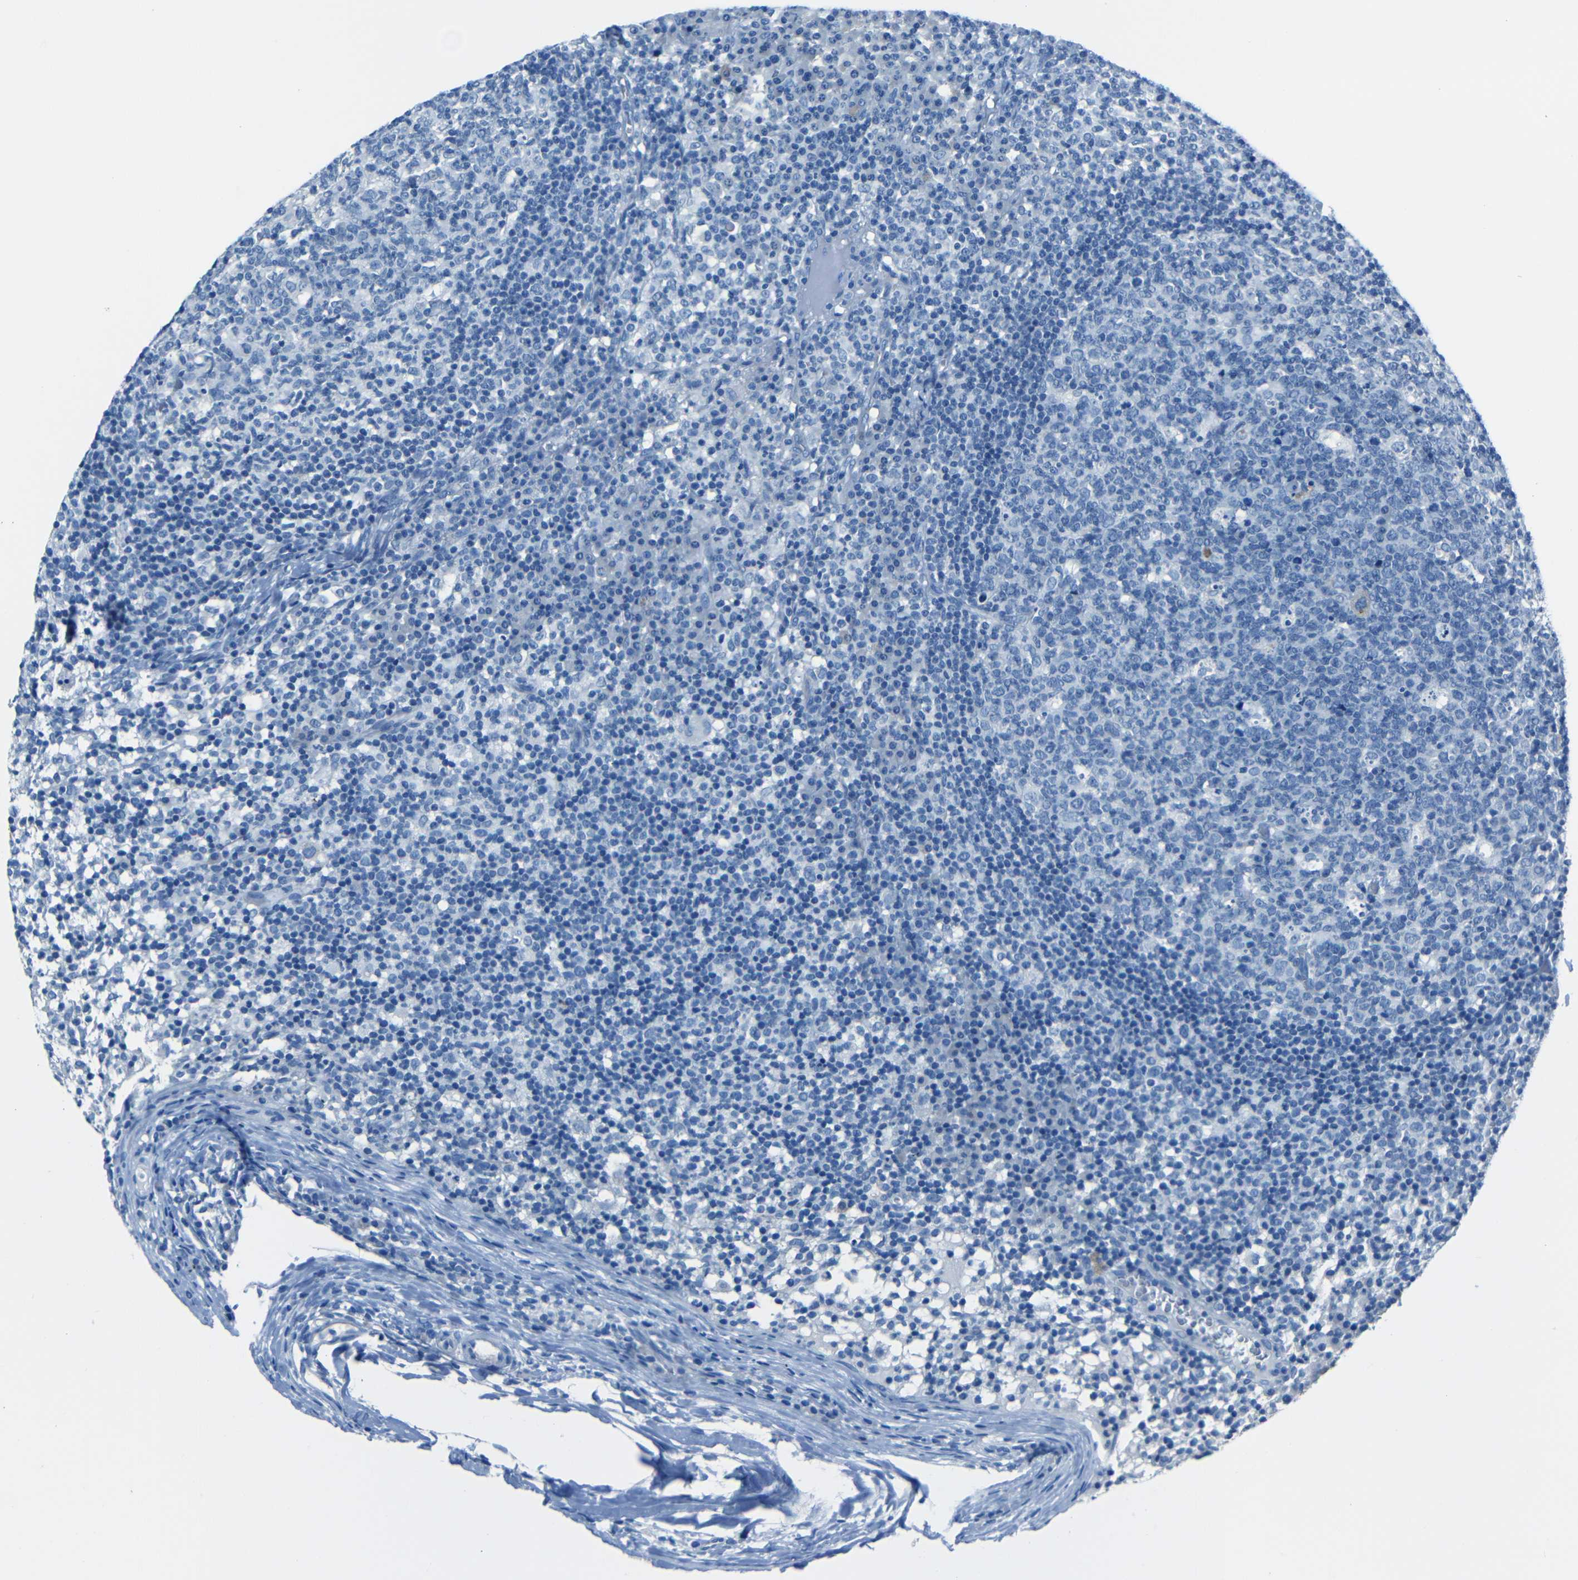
{"staining": {"intensity": "negative", "quantity": "none", "location": "none"}, "tissue": "lymph node", "cell_type": "Germinal center cells", "image_type": "normal", "snomed": [{"axis": "morphology", "description": "Normal tissue, NOS"}, {"axis": "morphology", "description": "Inflammation, NOS"}, {"axis": "topography", "description": "Lymph node"}], "caption": "Photomicrograph shows no significant protein staining in germinal center cells of benign lymph node.", "gene": "FBN2", "patient": {"sex": "male", "age": 55}}